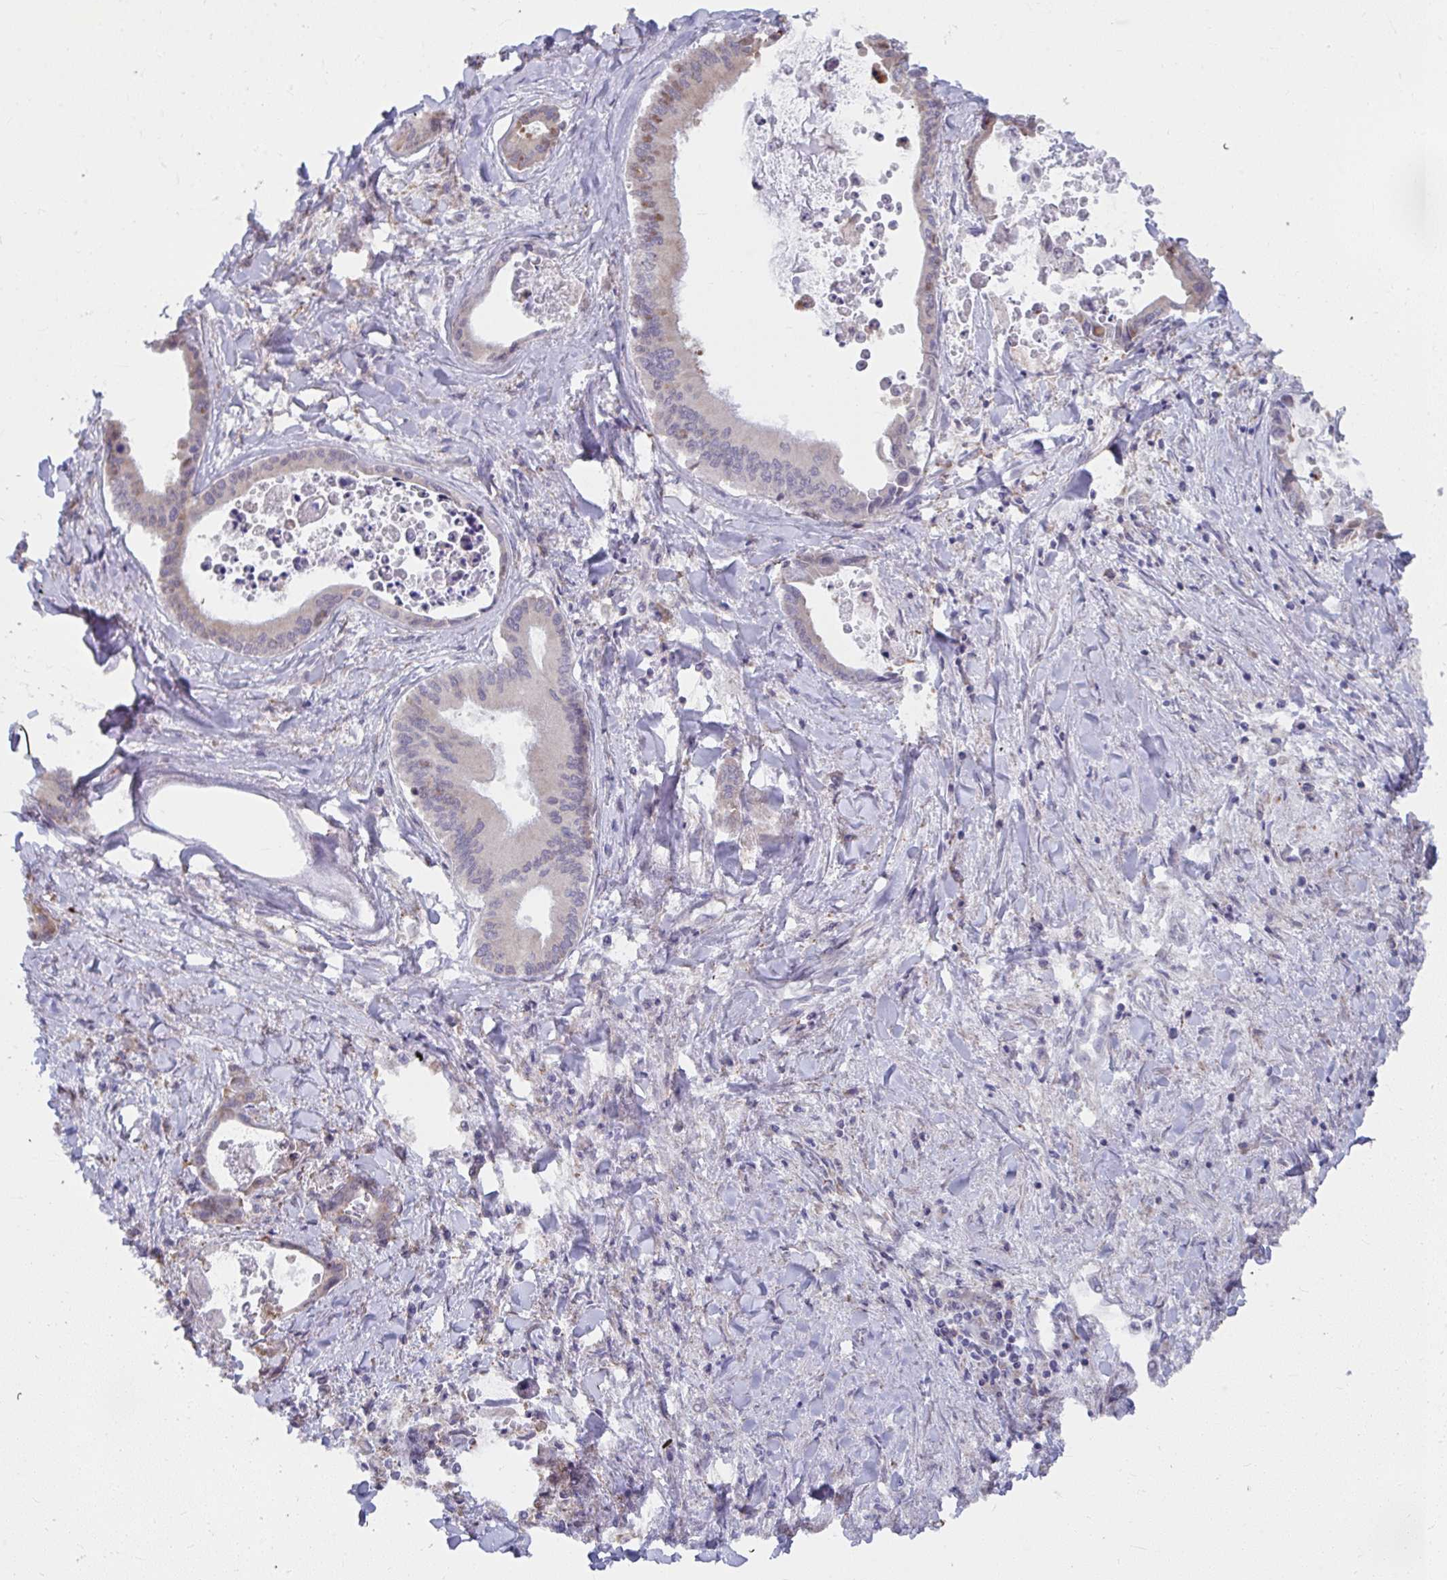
{"staining": {"intensity": "negative", "quantity": "none", "location": "none"}, "tissue": "liver cancer", "cell_type": "Tumor cells", "image_type": "cancer", "snomed": [{"axis": "morphology", "description": "Cholangiocarcinoma"}, {"axis": "topography", "description": "Liver"}], "caption": "DAB (3,3'-diaminobenzidine) immunohistochemical staining of human liver cancer (cholangiocarcinoma) demonstrates no significant expression in tumor cells.", "gene": "NMNAT1", "patient": {"sex": "male", "age": 66}}